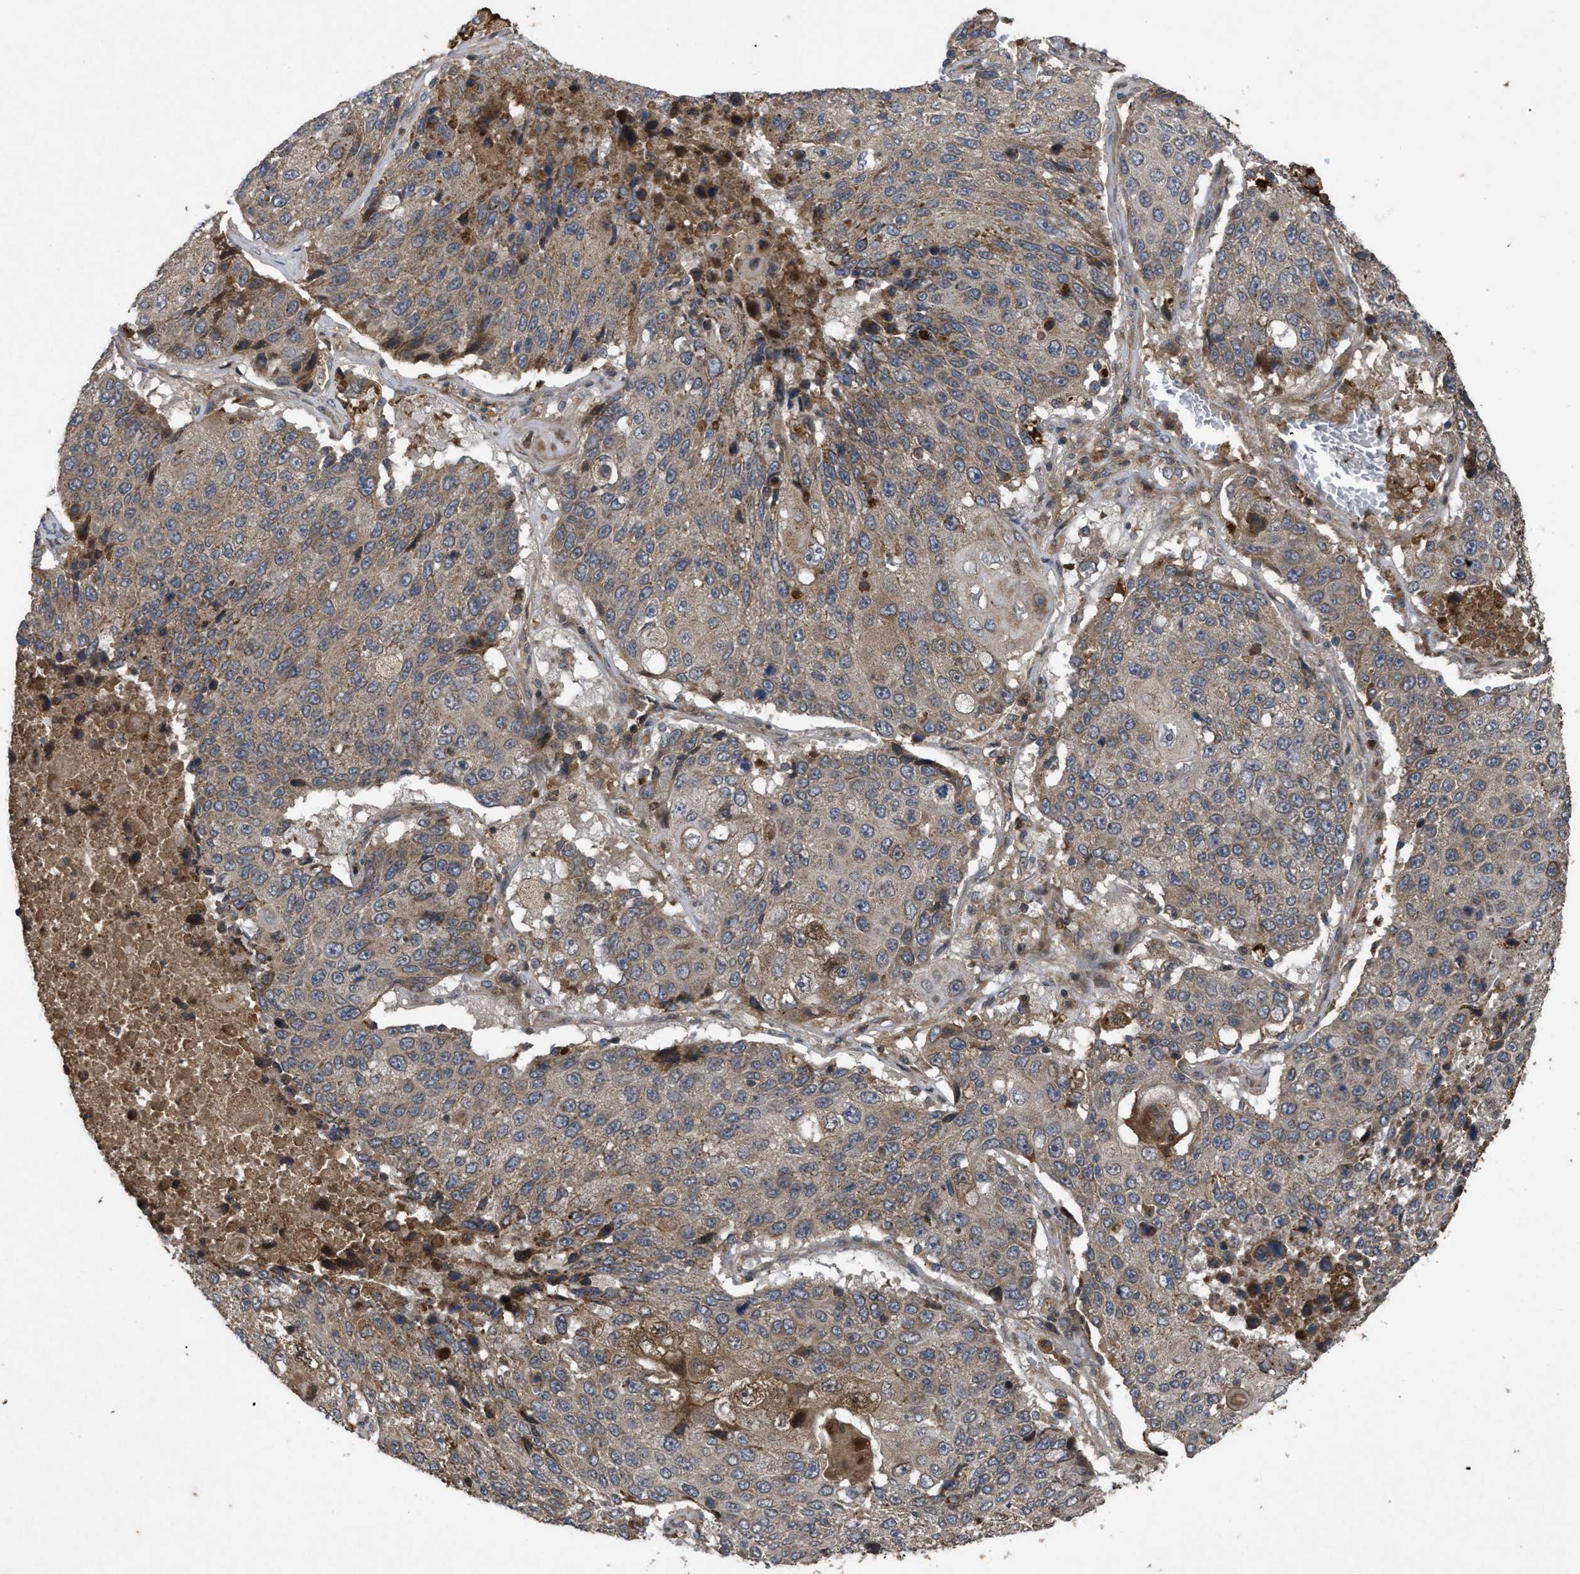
{"staining": {"intensity": "weak", "quantity": ">75%", "location": "cytoplasmic/membranous"}, "tissue": "lung cancer", "cell_type": "Tumor cells", "image_type": "cancer", "snomed": [{"axis": "morphology", "description": "Squamous cell carcinoma, NOS"}, {"axis": "topography", "description": "Lung"}], "caption": "DAB immunohistochemical staining of human lung cancer demonstrates weak cytoplasmic/membranous protein expression in approximately >75% of tumor cells.", "gene": "RAB2A", "patient": {"sex": "male", "age": 61}}